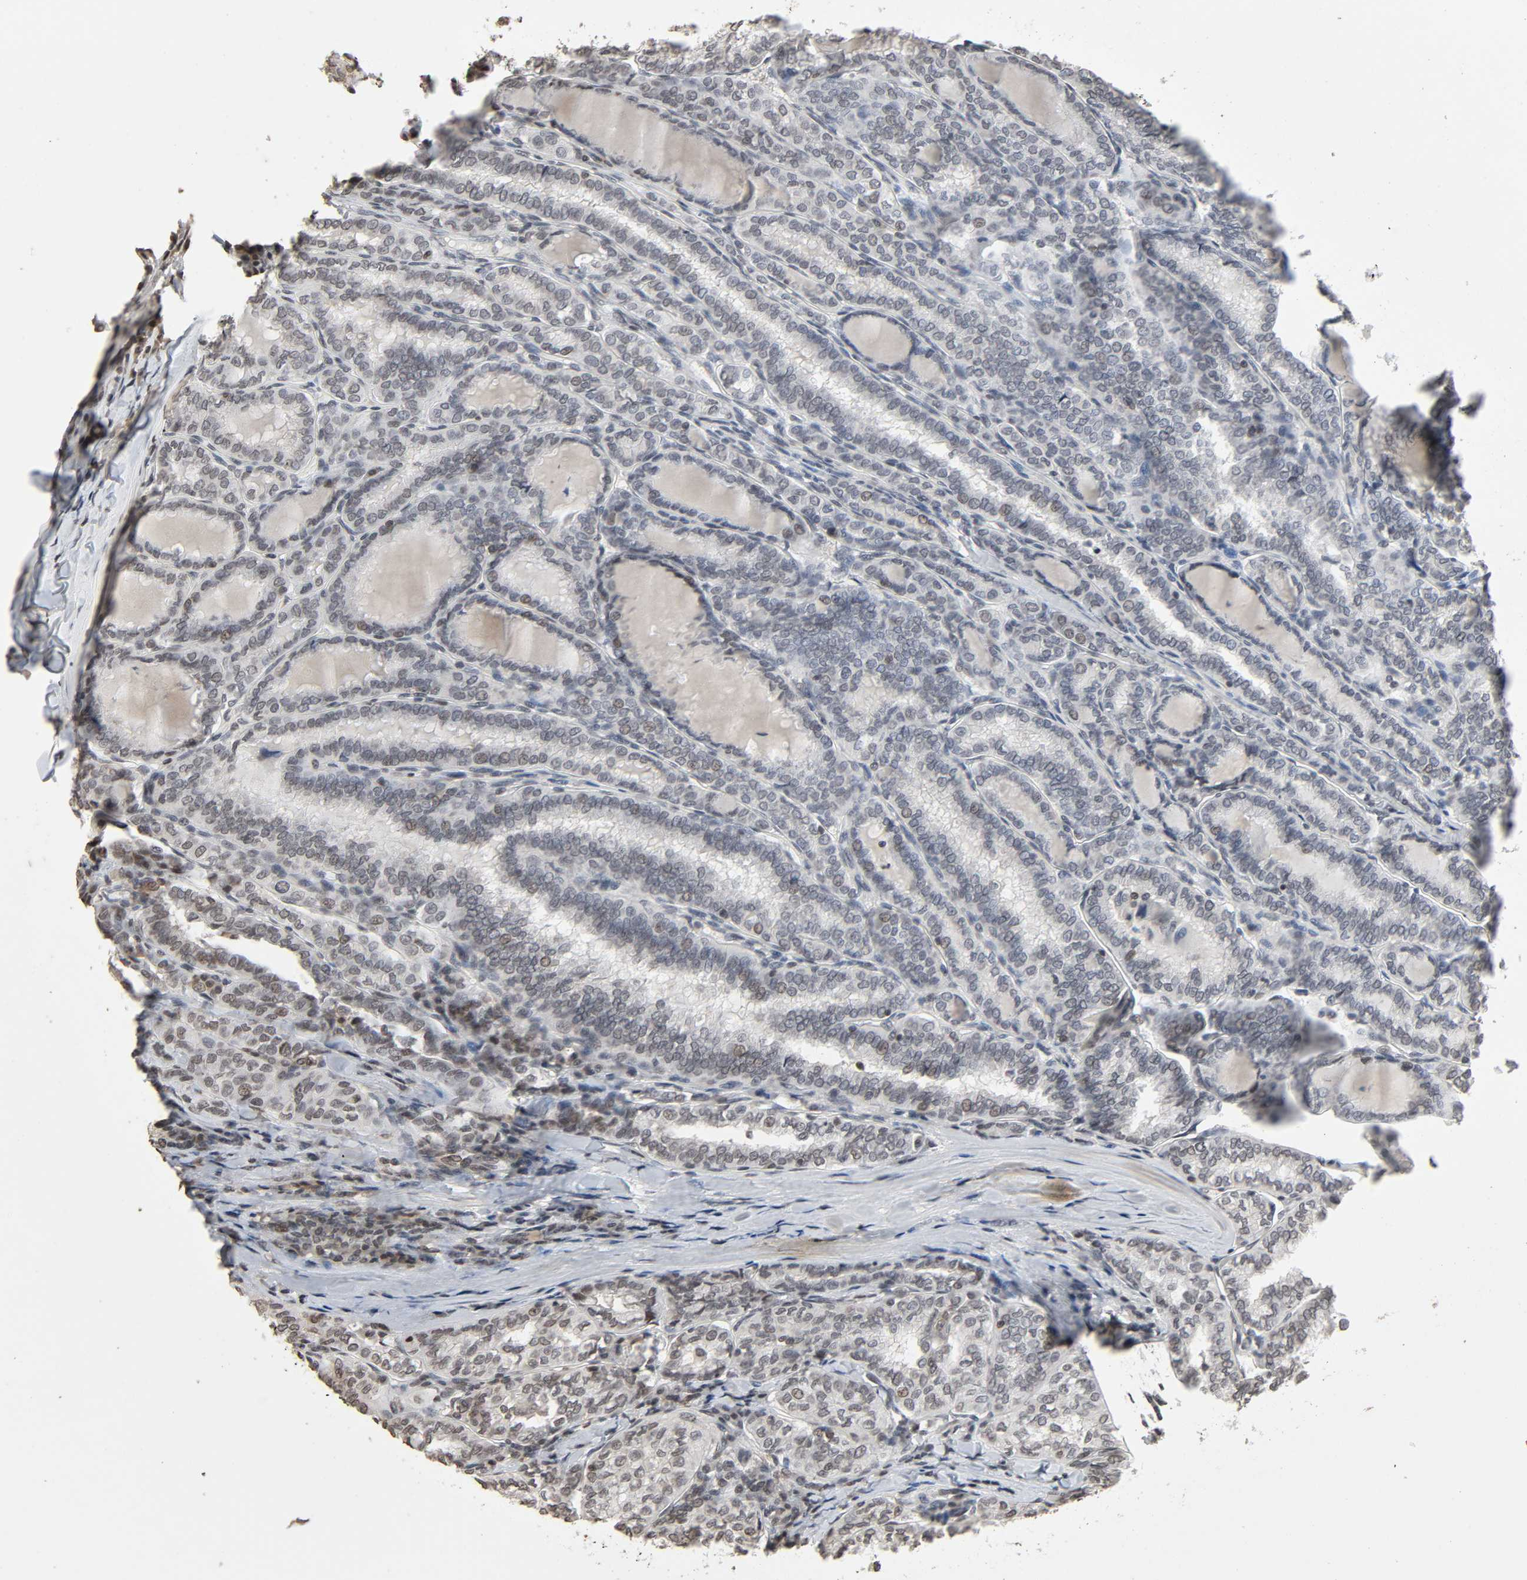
{"staining": {"intensity": "negative", "quantity": "none", "location": "none"}, "tissue": "thyroid cancer", "cell_type": "Tumor cells", "image_type": "cancer", "snomed": [{"axis": "morphology", "description": "Papillary adenocarcinoma, NOS"}, {"axis": "topography", "description": "Thyroid gland"}], "caption": "DAB immunohistochemical staining of human thyroid cancer (papillary adenocarcinoma) exhibits no significant expression in tumor cells.", "gene": "STK4", "patient": {"sex": "female", "age": 30}}